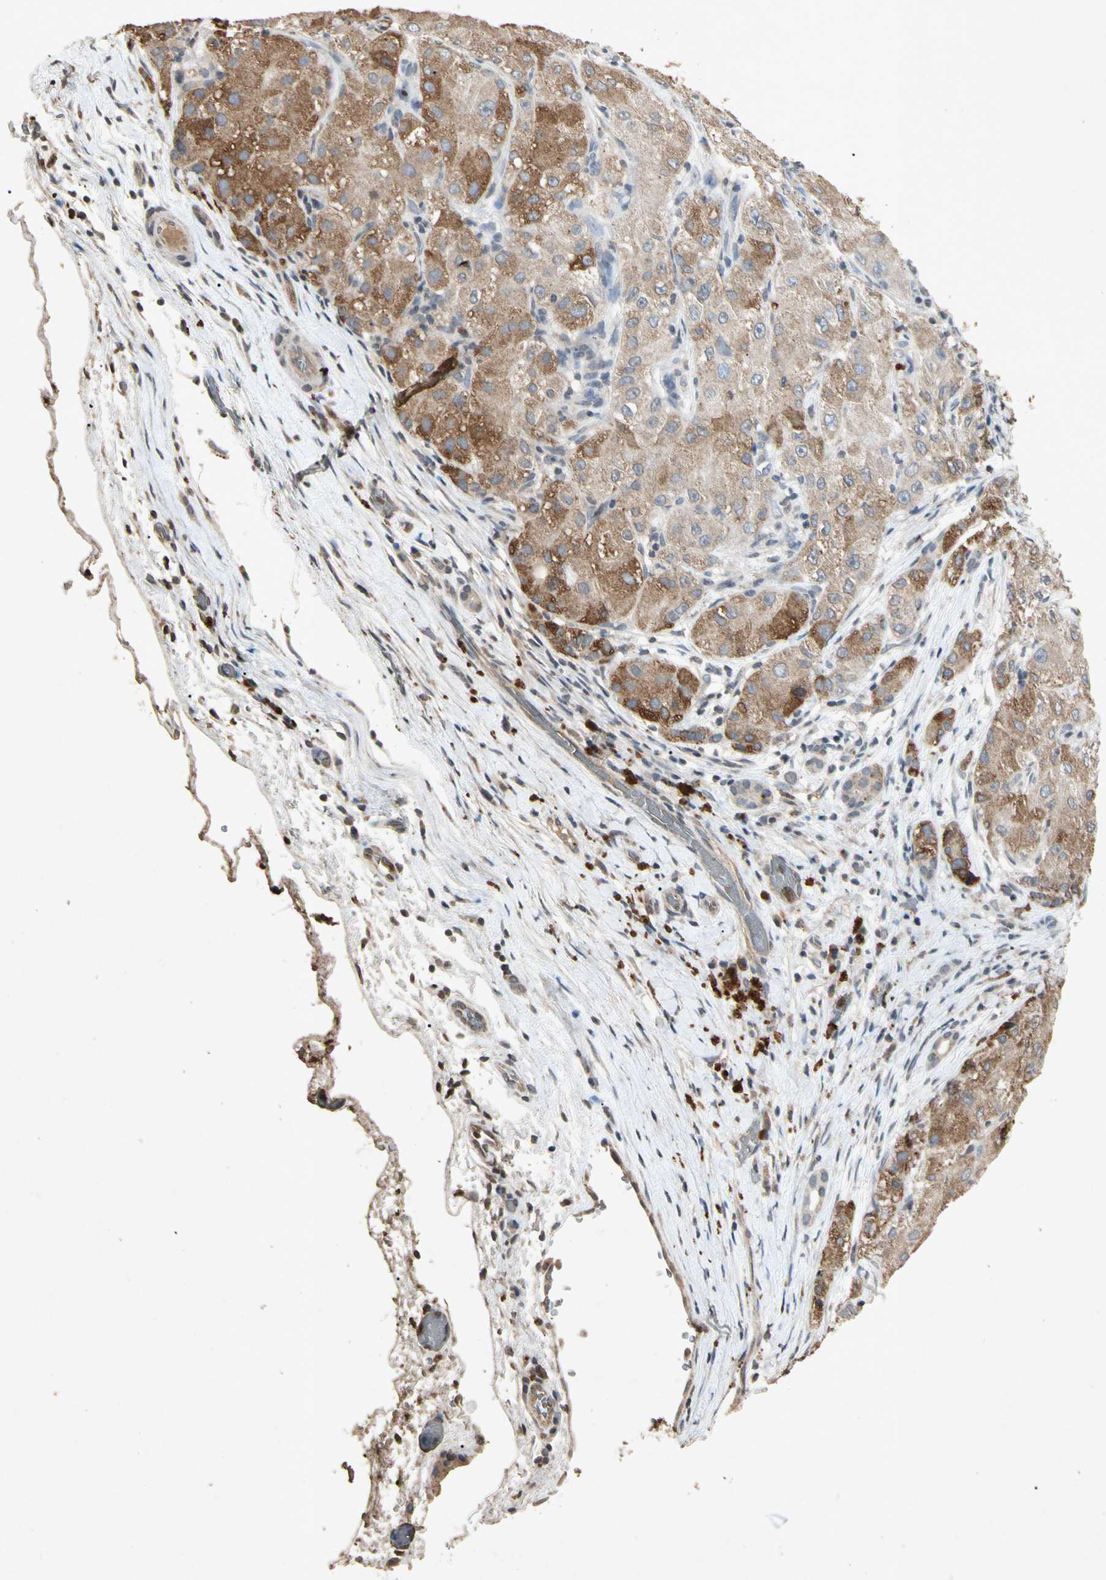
{"staining": {"intensity": "weak", "quantity": ">75%", "location": "cytoplasmic/membranous"}, "tissue": "liver cancer", "cell_type": "Tumor cells", "image_type": "cancer", "snomed": [{"axis": "morphology", "description": "Carcinoma, Hepatocellular, NOS"}, {"axis": "topography", "description": "Liver"}], "caption": "Immunohistochemical staining of human liver hepatocellular carcinoma displays low levels of weak cytoplasmic/membranous protein expression in approximately >75% of tumor cells. (Brightfield microscopy of DAB IHC at high magnification).", "gene": "MSRB1", "patient": {"sex": "male", "age": 80}}